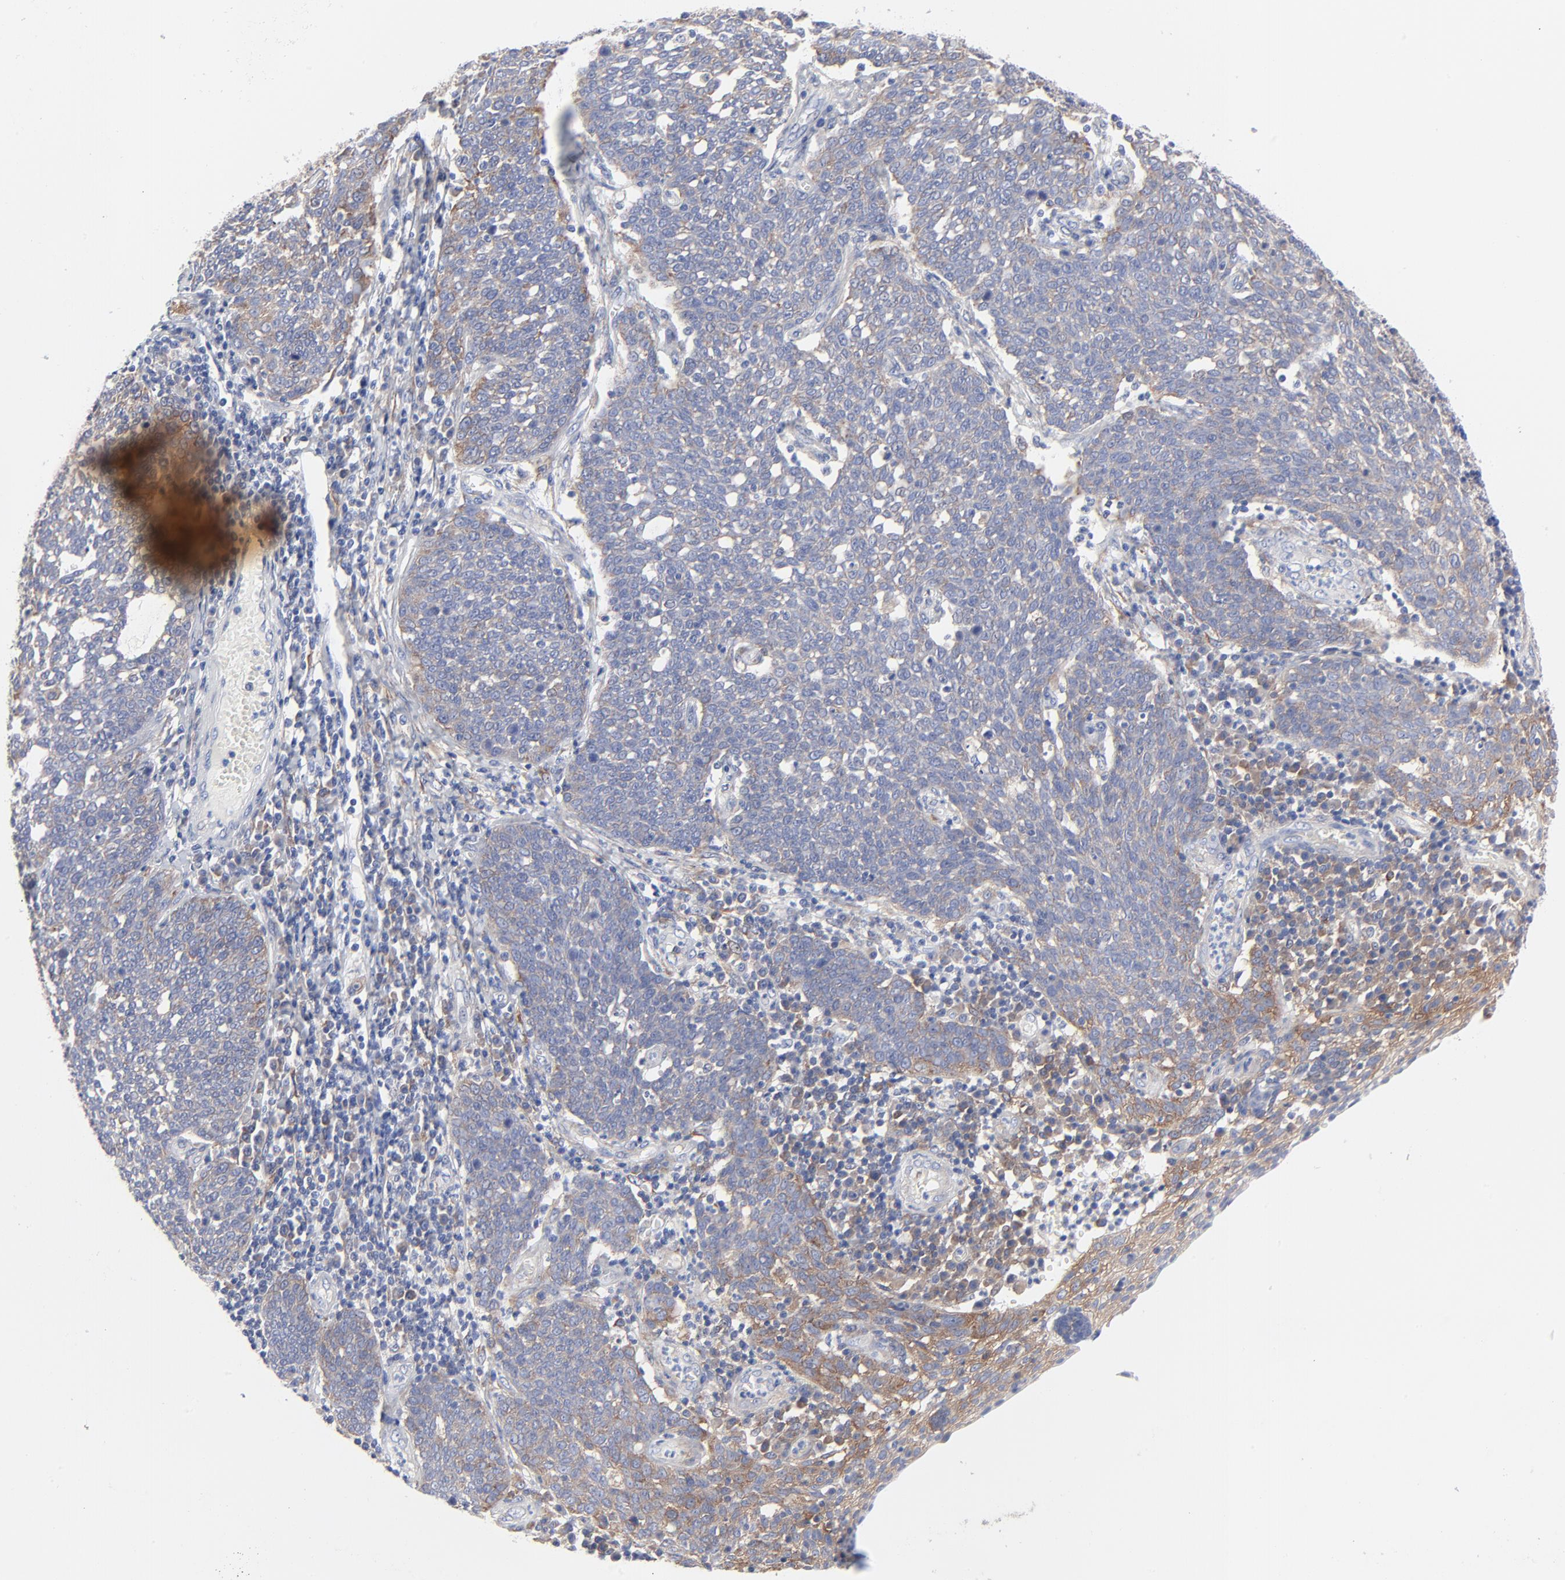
{"staining": {"intensity": "weak", "quantity": ">75%", "location": "cytoplasmic/membranous"}, "tissue": "cervical cancer", "cell_type": "Tumor cells", "image_type": "cancer", "snomed": [{"axis": "morphology", "description": "Squamous cell carcinoma, NOS"}, {"axis": "topography", "description": "Cervix"}], "caption": "A photomicrograph of cervical cancer (squamous cell carcinoma) stained for a protein demonstrates weak cytoplasmic/membranous brown staining in tumor cells.", "gene": "STAT2", "patient": {"sex": "female", "age": 34}}